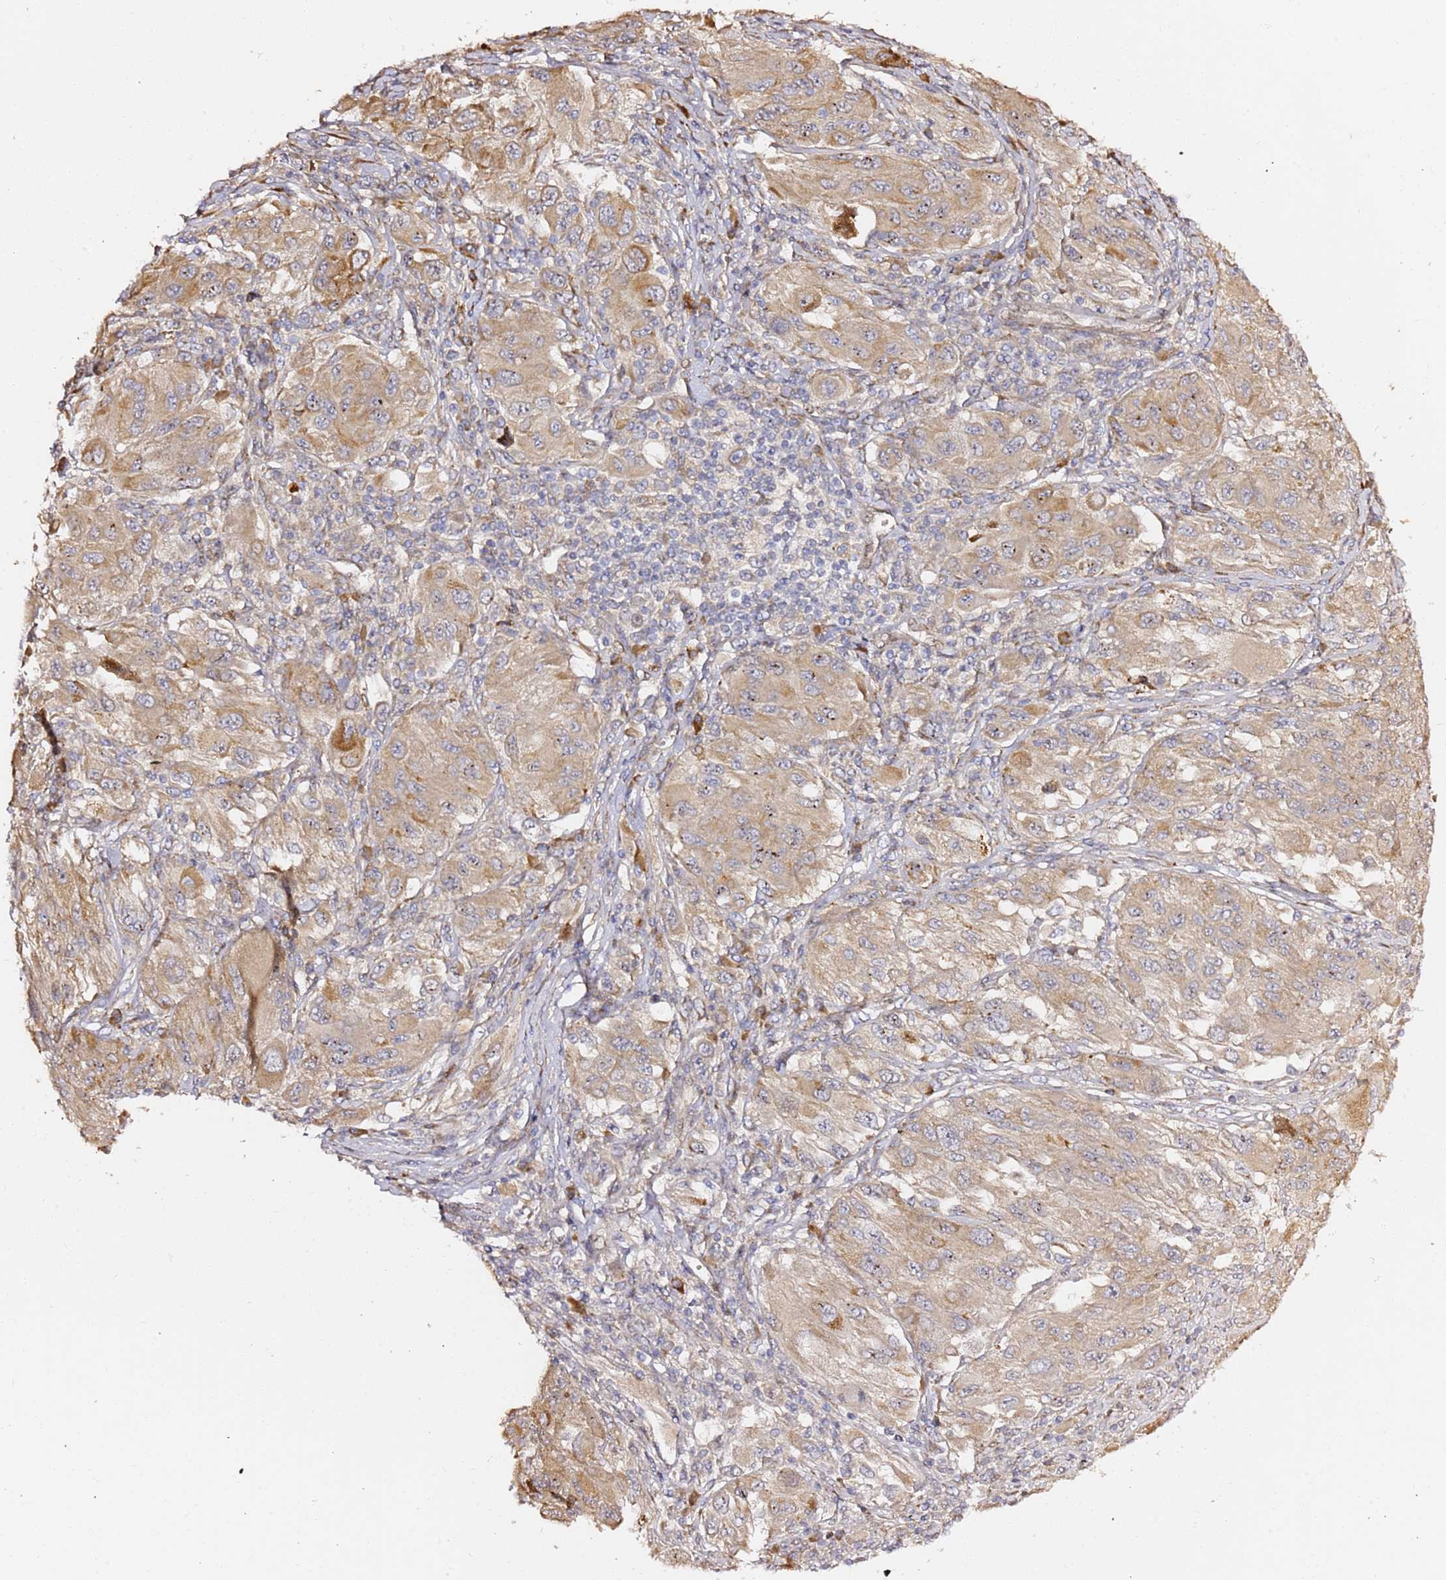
{"staining": {"intensity": "moderate", "quantity": "<25%", "location": "cytoplasmic/membranous"}, "tissue": "melanoma", "cell_type": "Tumor cells", "image_type": "cancer", "snomed": [{"axis": "morphology", "description": "Malignant melanoma, NOS"}, {"axis": "topography", "description": "Skin"}], "caption": "Immunohistochemistry (IHC) photomicrograph of human malignant melanoma stained for a protein (brown), which displays low levels of moderate cytoplasmic/membranous positivity in approximately <25% of tumor cells.", "gene": "HSD17B7", "patient": {"sex": "female", "age": 91}}